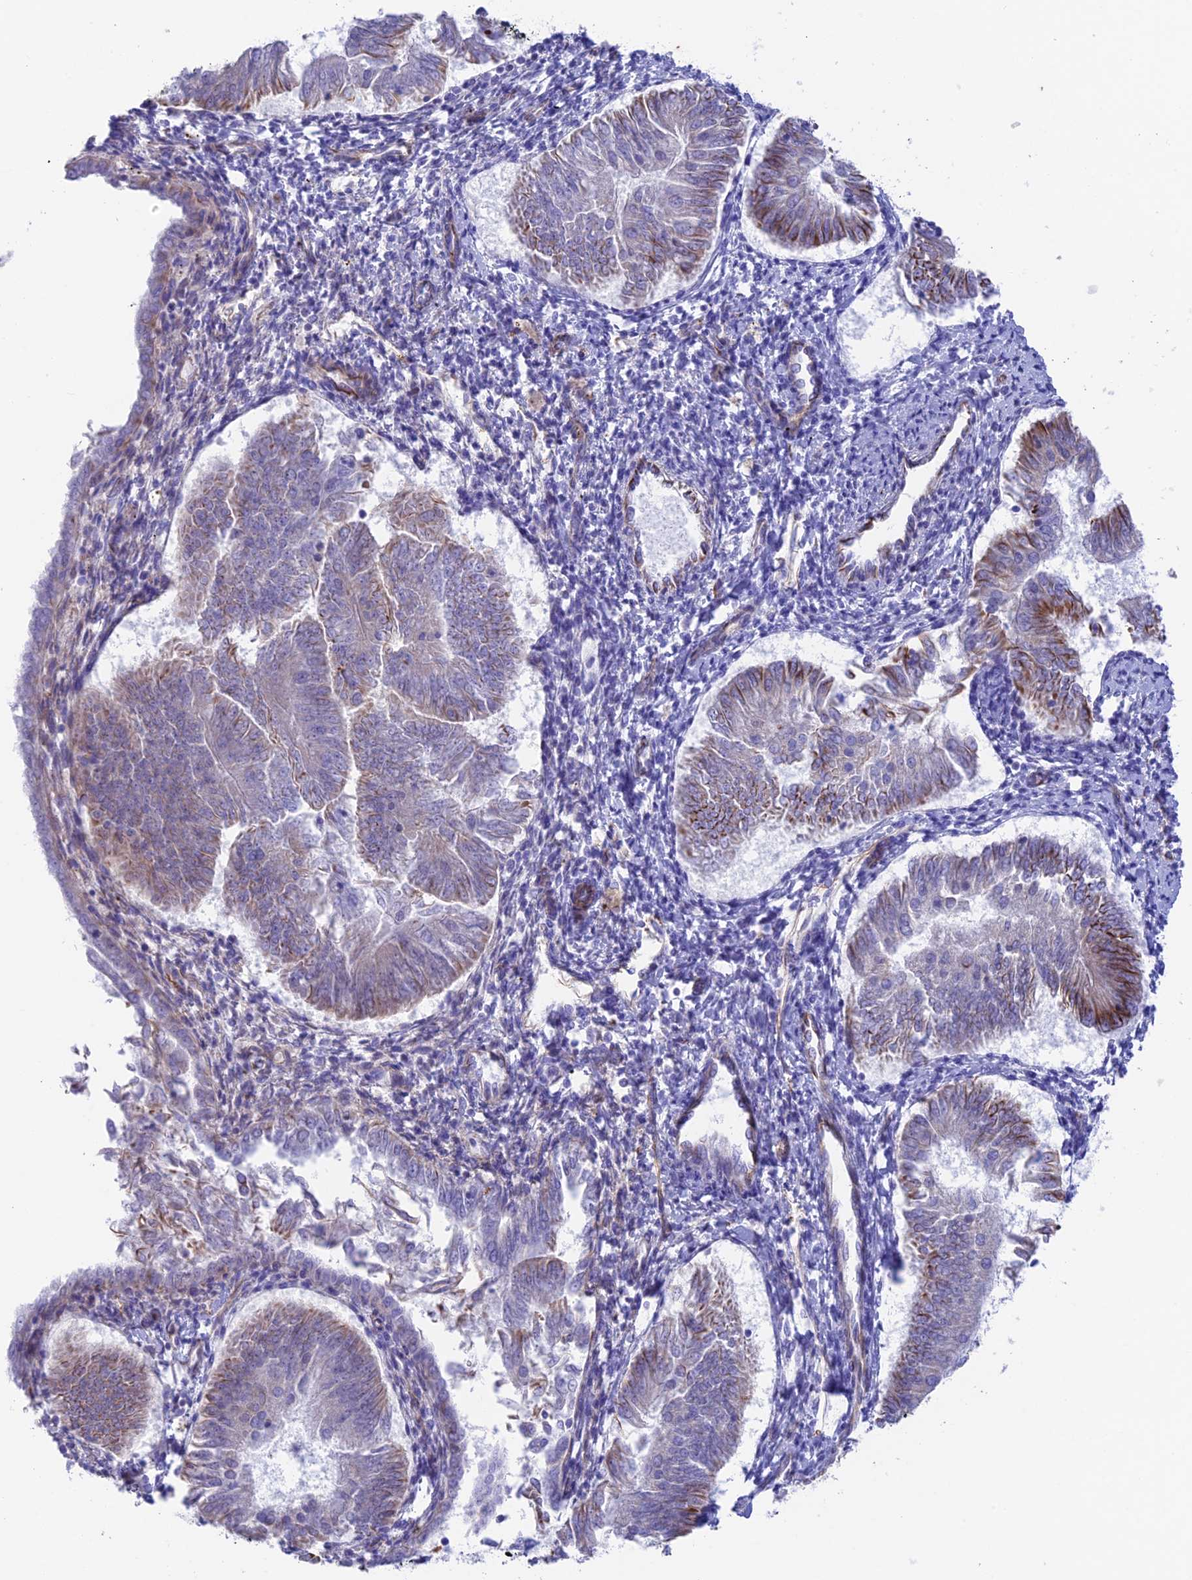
{"staining": {"intensity": "moderate", "quantity": "<25%", "location": "cytoplasmic/membranous"}, "tissue": "endometrial cancer", "cell_type": "Tumor cells", "image_type": "cancer", "snomed": [{"axis": "morphology", "description": "Adenocarcinoma, NOS"}, {"axis": "topography", "description": "Endometrium"}], "caption": "Immunohistochemical staining of adenocarcinoma (endometrial) demonstrates moderate cytoplasmic/membranous protein staining in approximately <25% of tumor cells.", "gene": "ZNF652", "patient": {"sex": "female", "age": 58}}